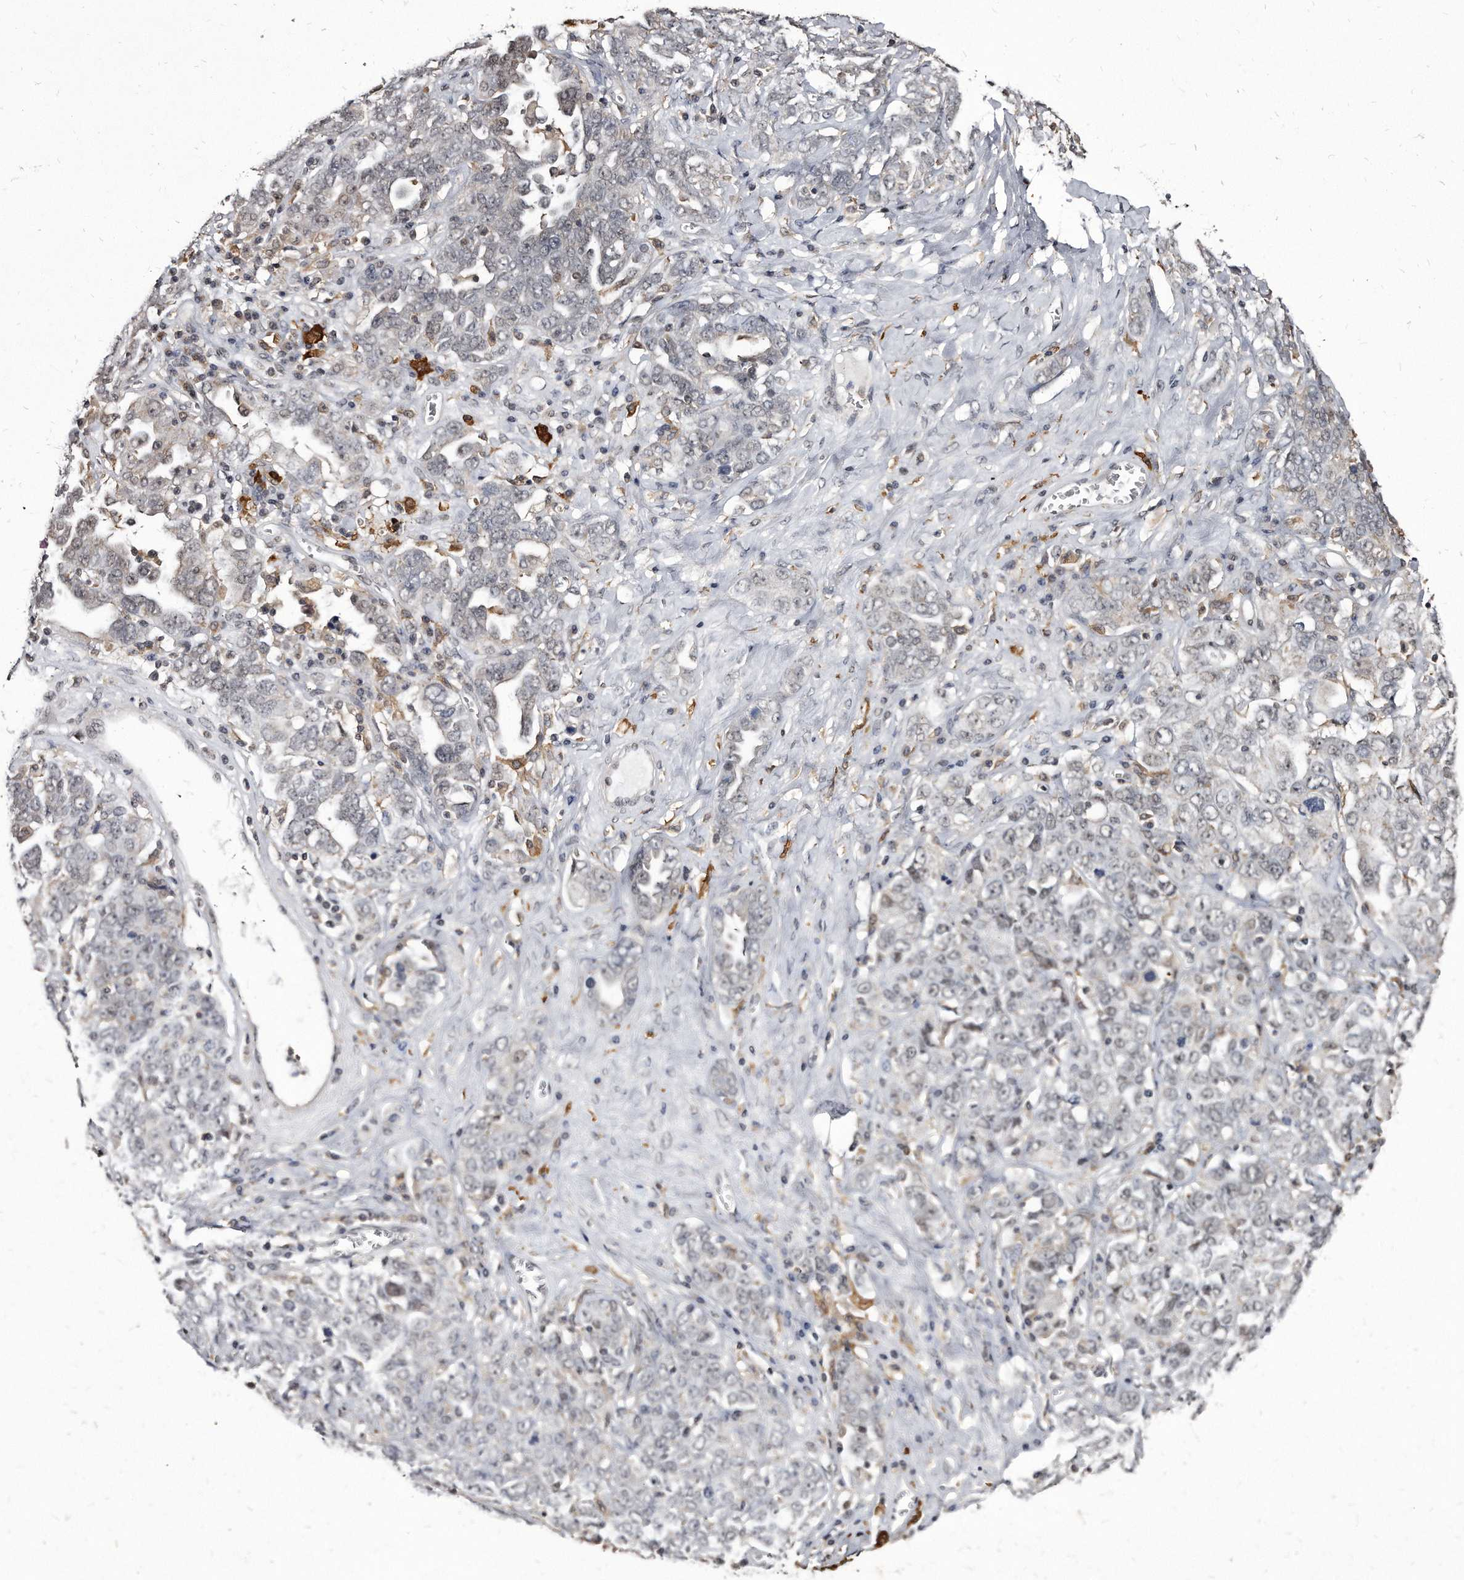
{"staining": {"intensity": "negative", "quantity": "none", "location": "none"}, "tissue": "ovarian cancer", "cell_type": "Tumor cells", "image_type": "cancer", "snomed": [{"axis": "morphology", "description": "Carcinoma, endometroid"}, {"axis": "topography", "description": "Ovary"}], "caption": "Immunohistochemical staining of ovarian cancer (endometroid carcinoma) shows no significant expression in tumor cells.", "gene": "KLHDC3", "patient": {"sex": "female", "age": 62}}